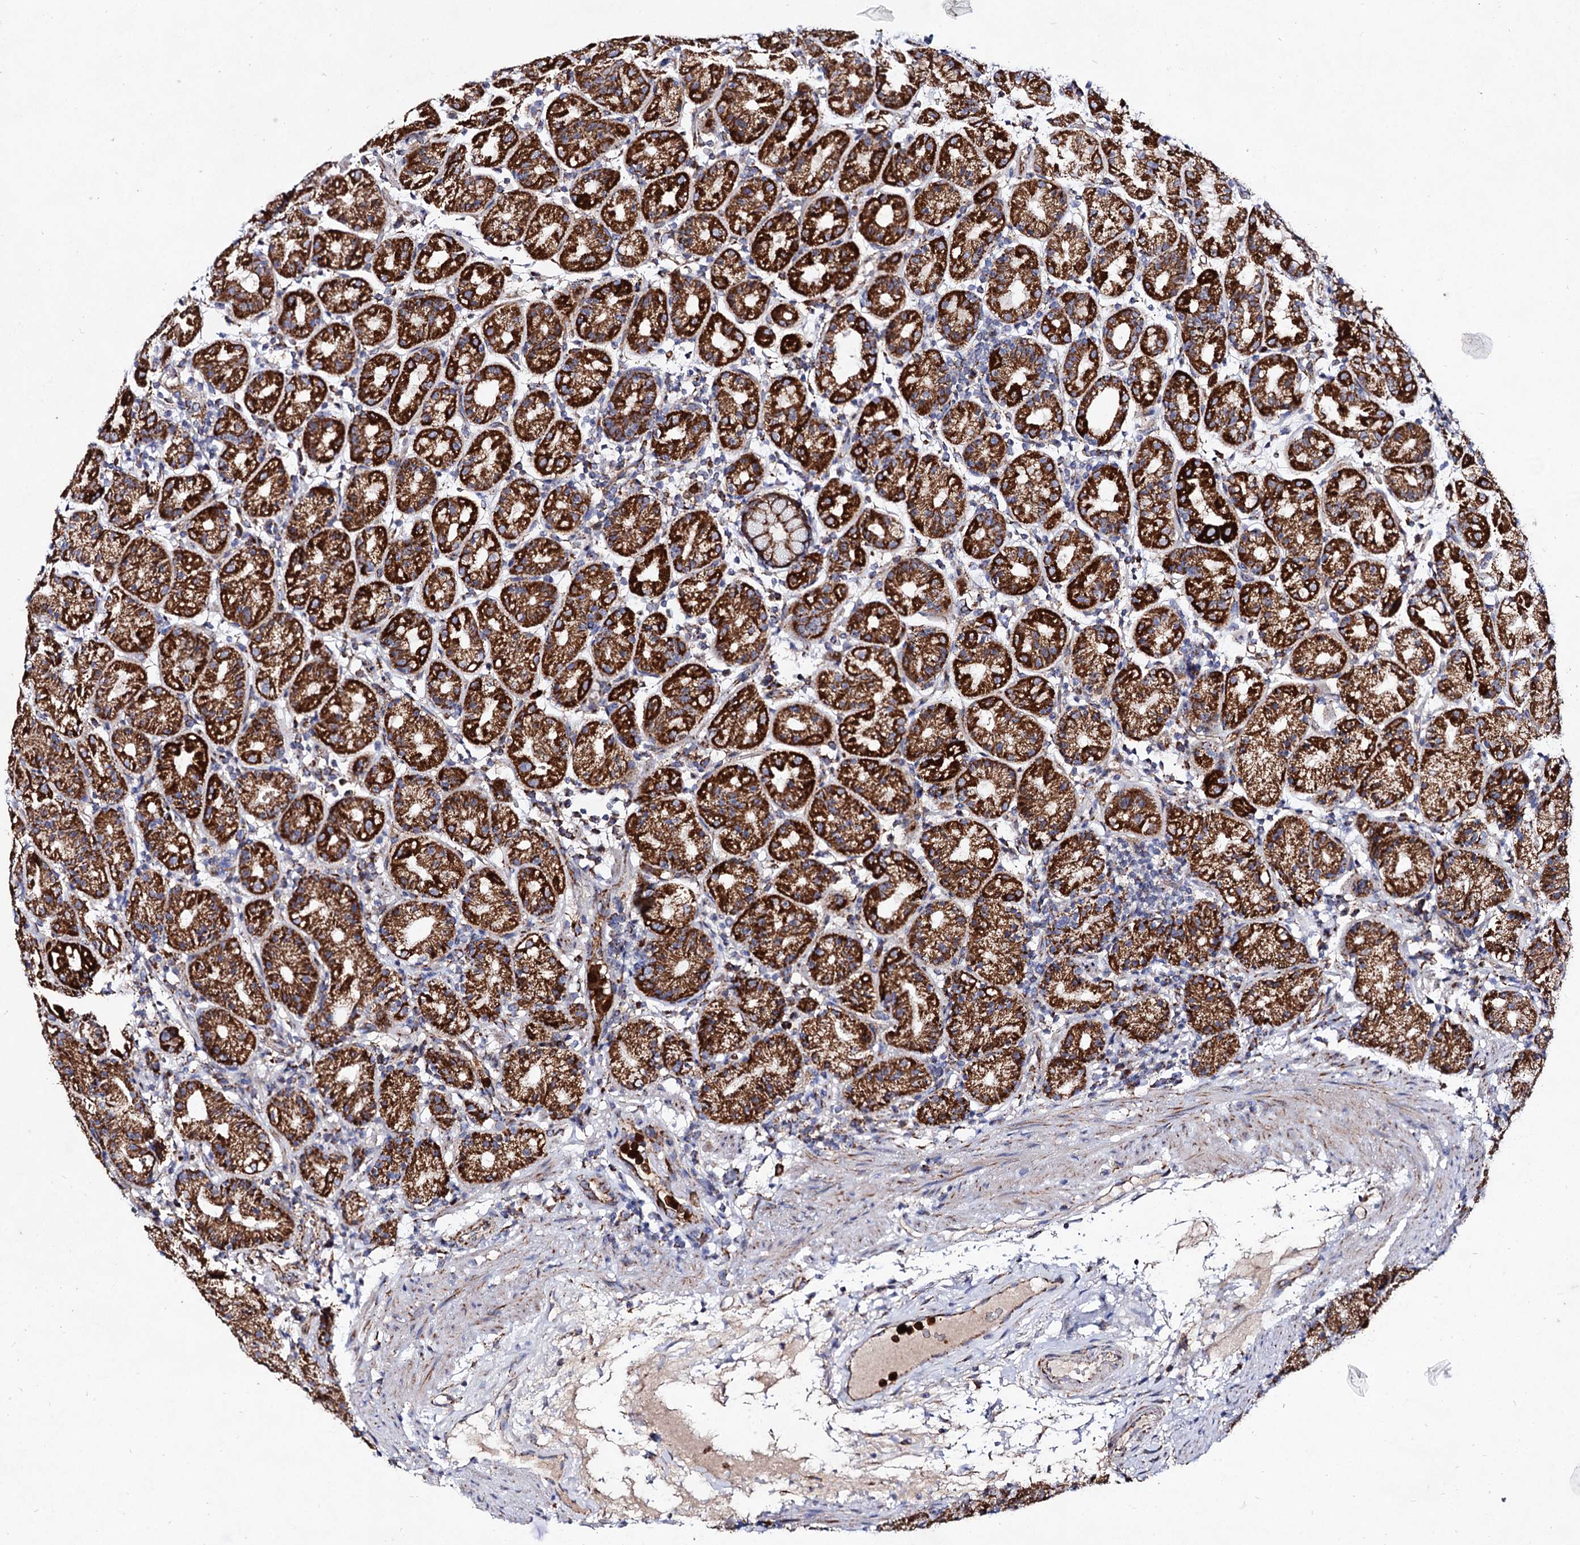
{"staining": {"intensity": "strong", "quantity": ">75%", "location": "cytoplasmic/membranous"}, "tissue": "stomach", "cell_type": "Glandular cells", "image_type": "normal", "snomed": [{"axis": "morphology", "description": "Normal tissue, NOS"}, {"axis": "topography", "description": "Stomach"}], "caption": "Strong cytoplasmic/membranous staining is present in about >75% of glandular cells in unremarkable stomach.", "gene": "ACAD9", "patient": {"sex": "female", "age": 79}}